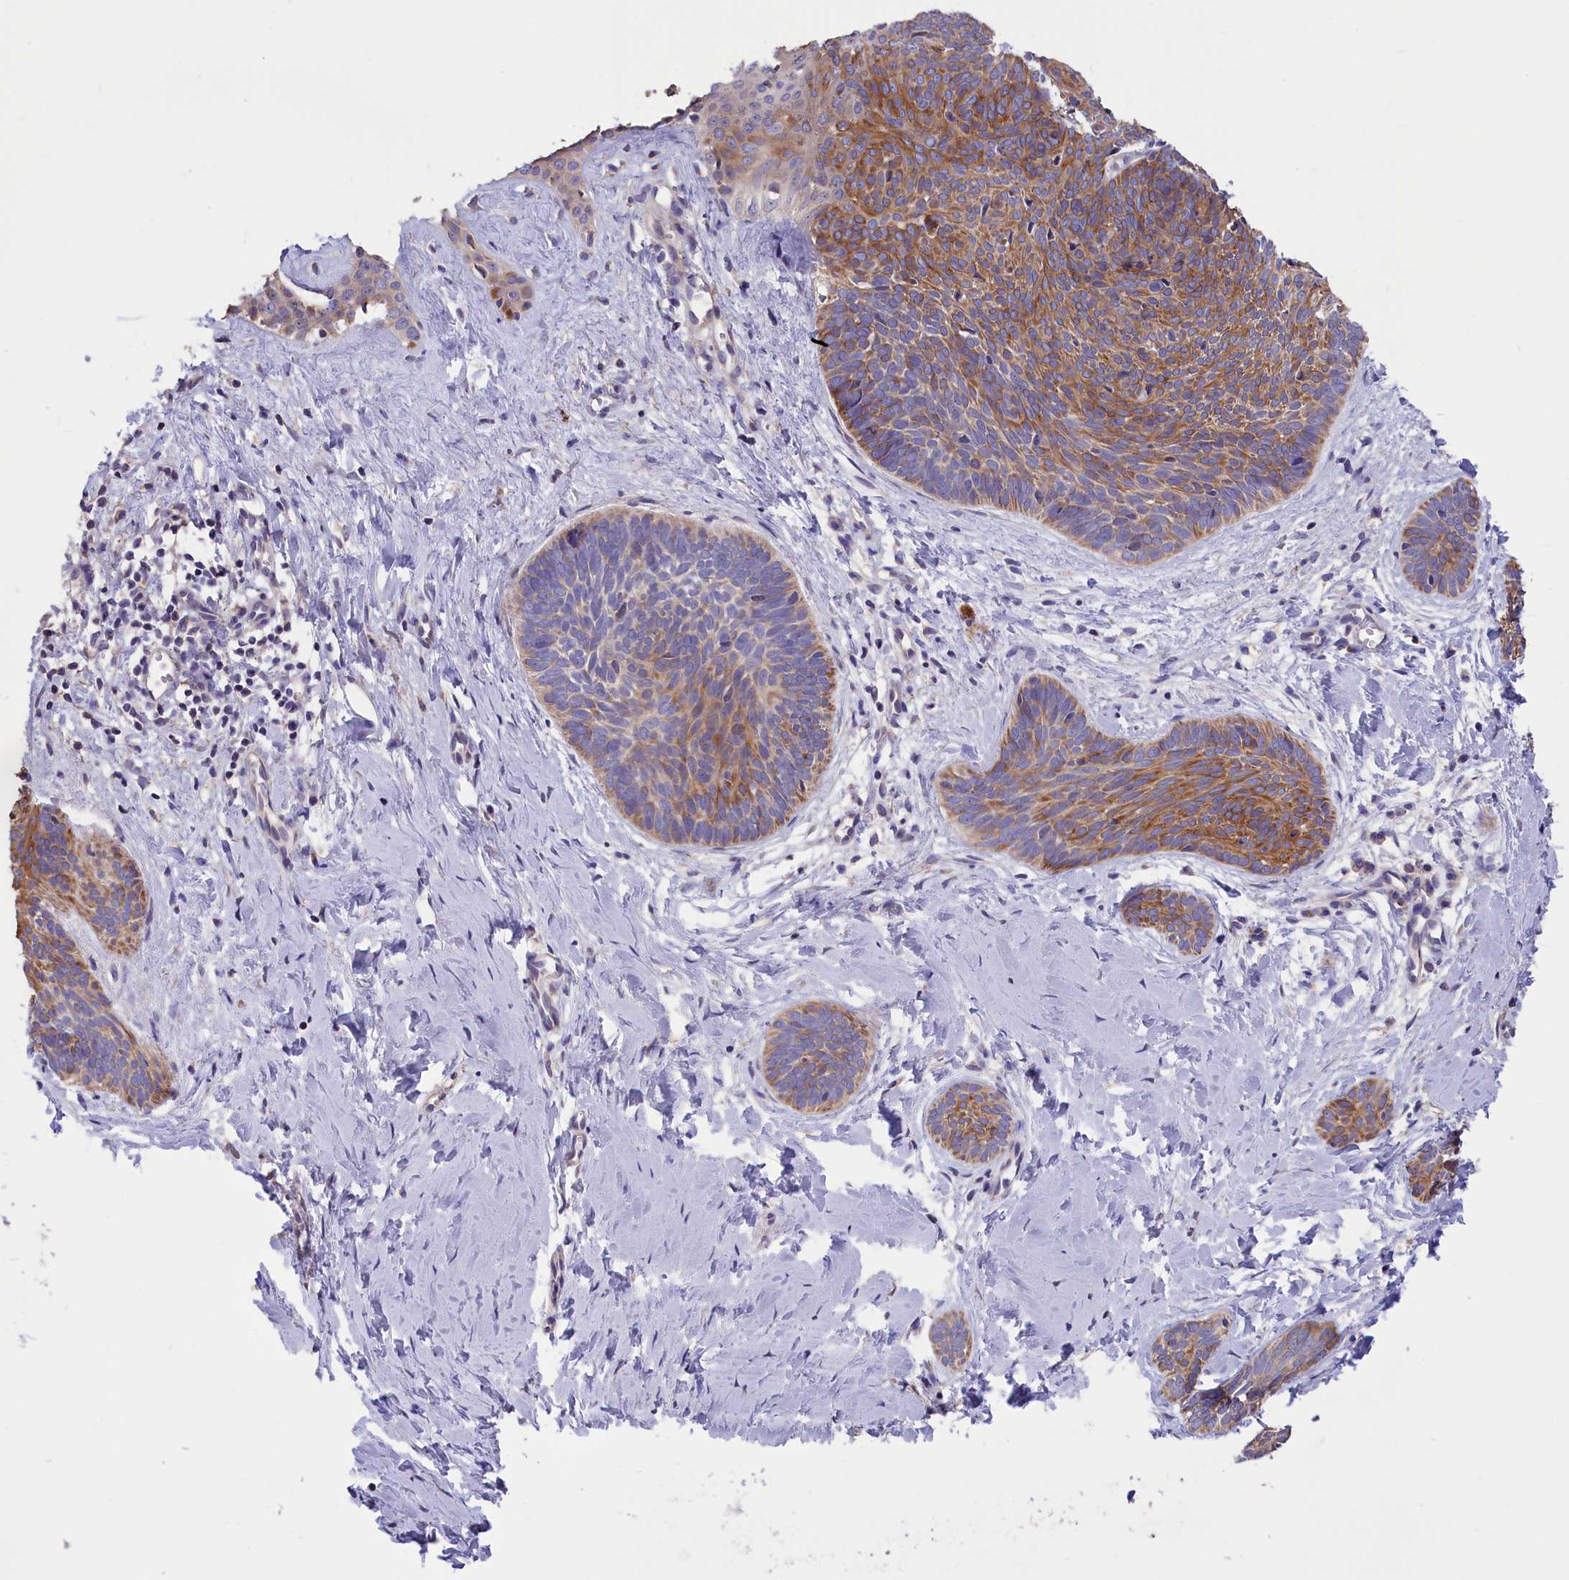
{"staining": {"intensity": "moderate", "quantity": "25%-75%", "location": "cytoplasmic/membranous"}, "tissue": "skin cancer", "cell_type": "Tumor cells", "image_type": "cancer", "snomed": [{"axis": "morphology", "description": "Basal cell carcinoma"}, {"axis": "topography", "description": "Skin"}], "caption": "Protein staining by immunohistochemistry (IHC) demonstrates moderate cytoplasmic/membranous positivity in approximately 25%-75% of tumor cells in basal cell carcinoma (skin). (DAB IHC with brightfield microscopy, high magnification).", "gene": "CYP2U1", "patient": {"sex": "female", "age": 81}}